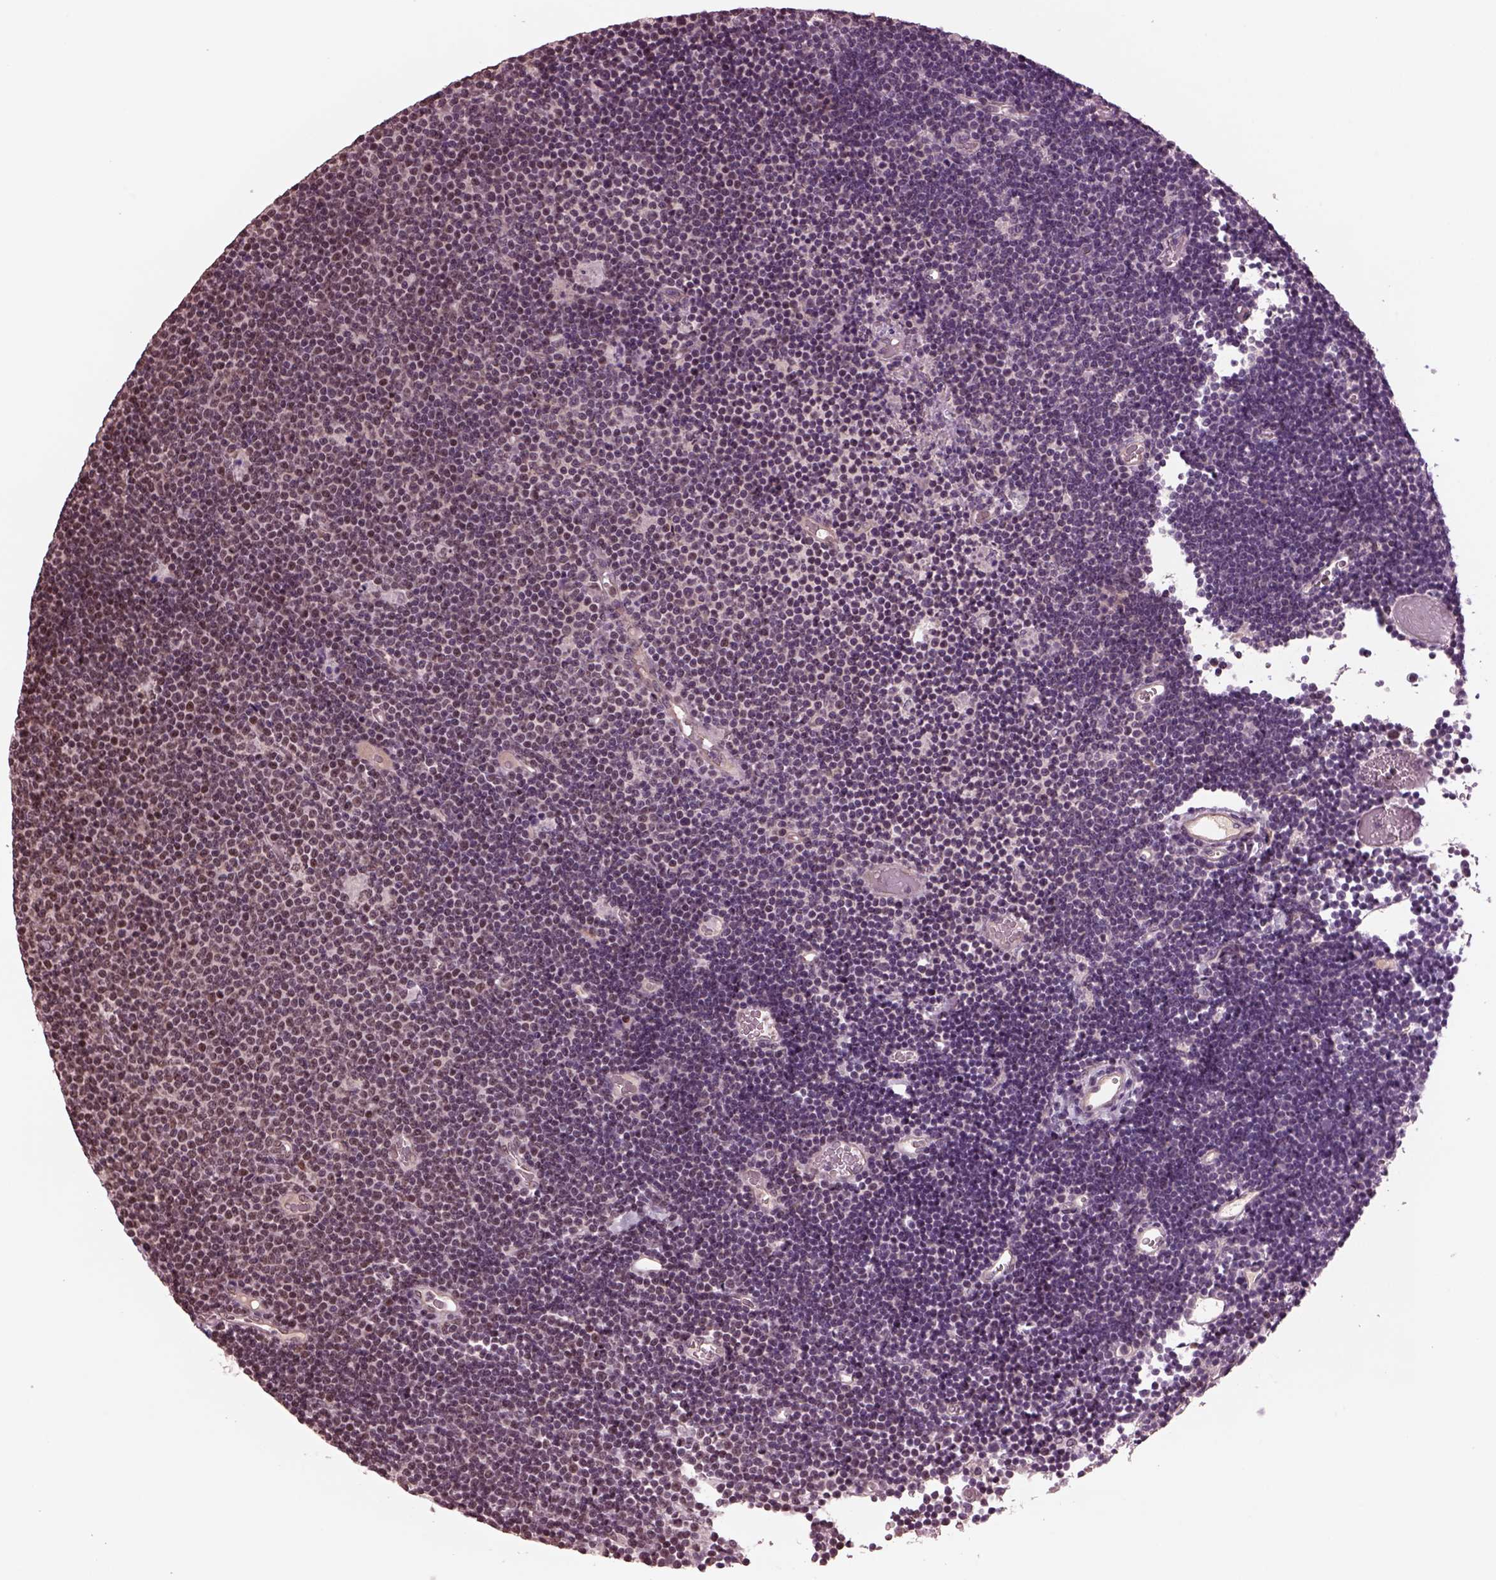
{"staining": {"intensity": "weak", "quantity": "25%-75%", "location": "nuclear"}, "tissue": "lymphoma", "cell_type": "Tumor cells", "image_type": "cancer", "snomed": [{"axis": "morphology", "description": "Malignant lymphoma, non-Hodgkin's type, Low grade"}, {"axis": "topography", "description": "Brain"}], "caption": "Human low-grade malignant lymphoma, non-Hodgkin's type stained for a protein (brown) demonstrates weak nuclear positive expression in about 25%-75% of tumor cells.", "gene": "NAP1L5", "patient": {"sex": "female", "age": 66}}